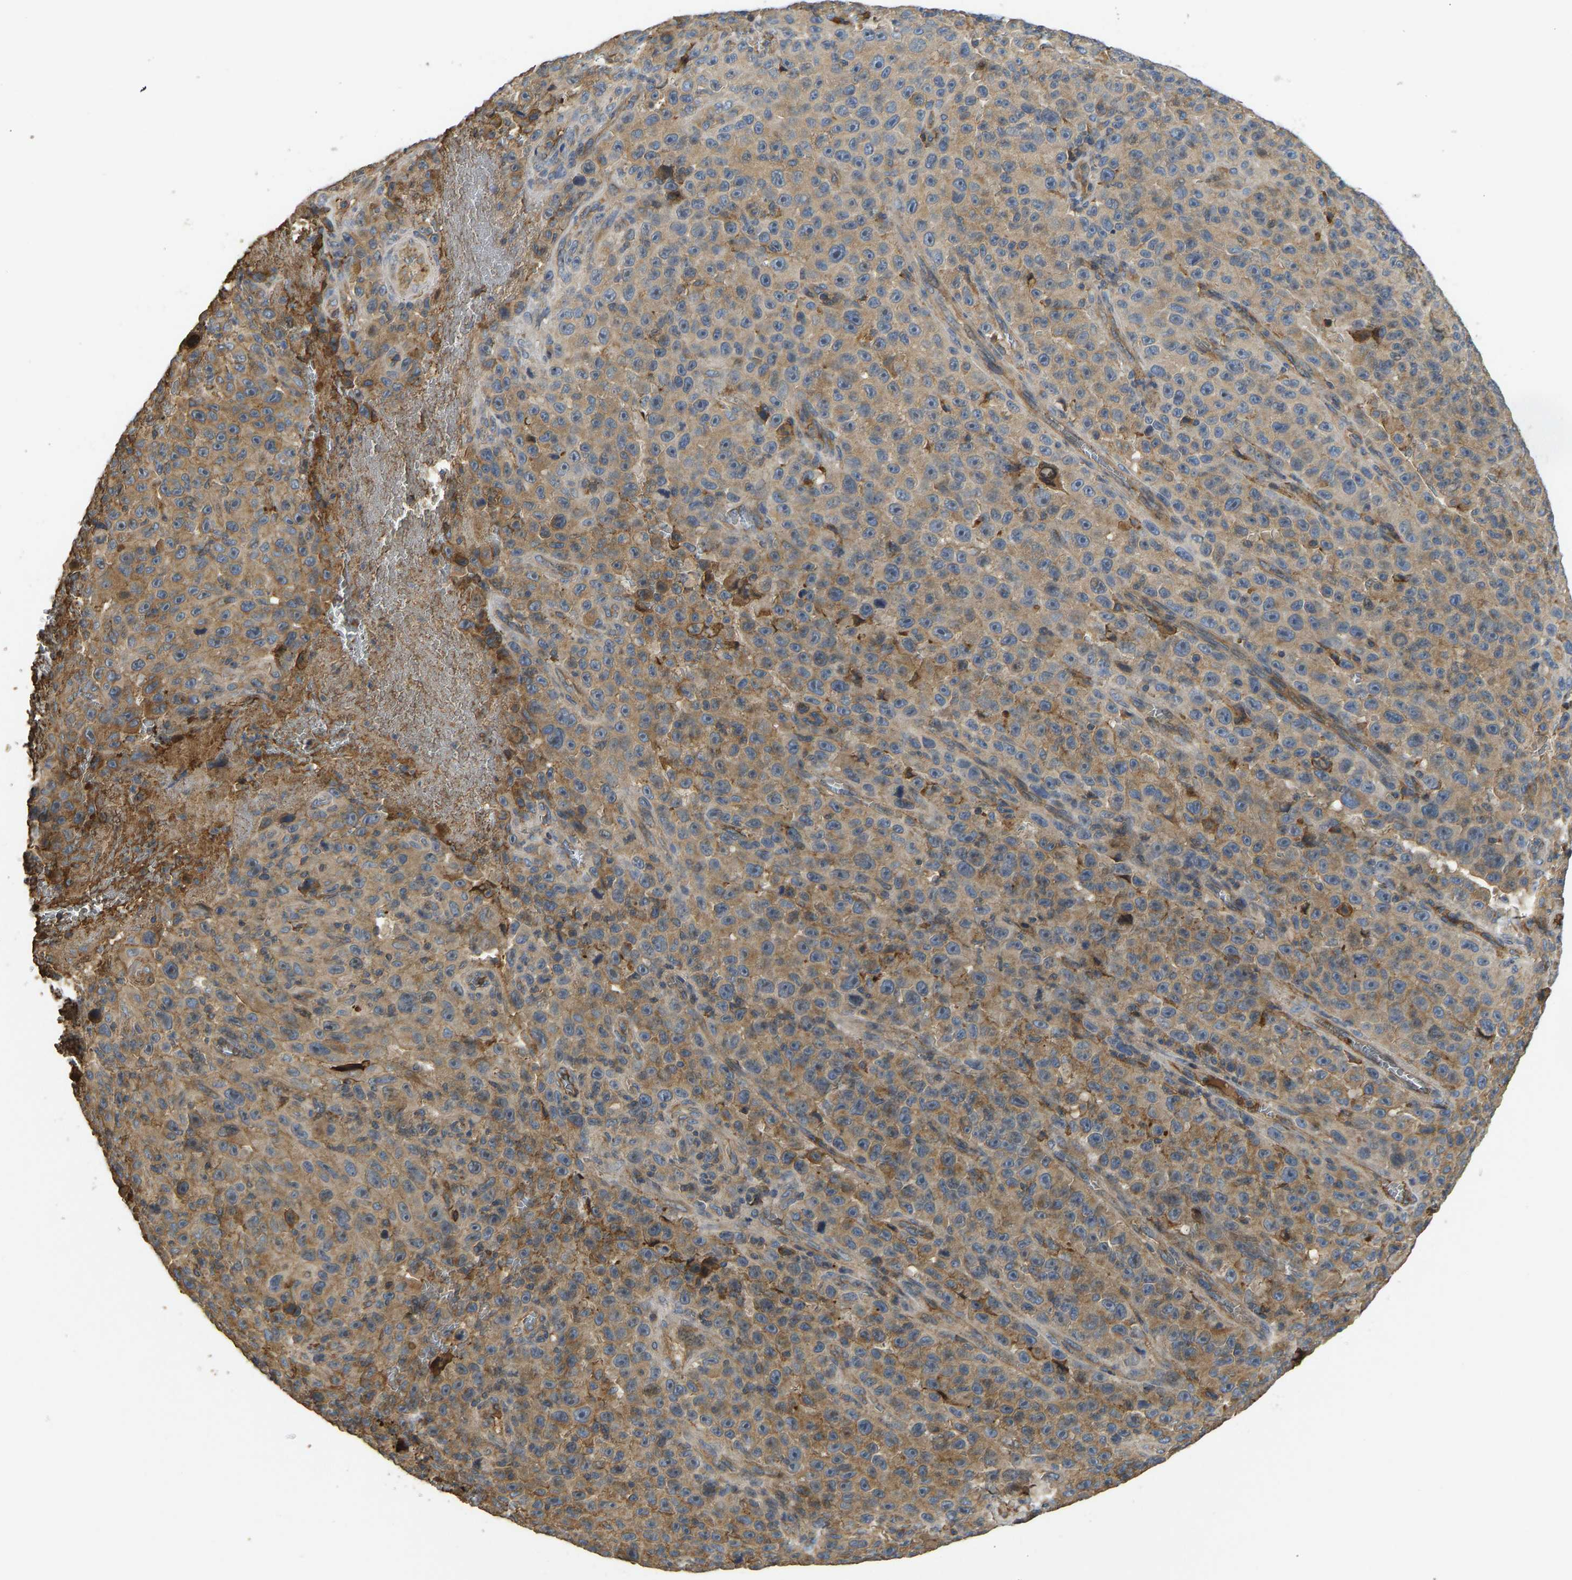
{"staining": {"intensity": "moderate", "quantity": ">75%", "location": "cytoplasmic/membranous"}, "tissue": "melanoma", "cell_type": "Tumor cells", "image_type": "cancer", "snomed": [{"axis": "morphology", "description": "Malignant melanoma, NOS"}, {"axis": "topography", "description": "Skin"}], "caption": "An image of human malignant melanoma stained for a protein demonstrates moderate cytoplasmic/membranous brown staining in tumor cells.", "gene": "VCPKMT", "patient": {"sex": "female", "age": 82}}